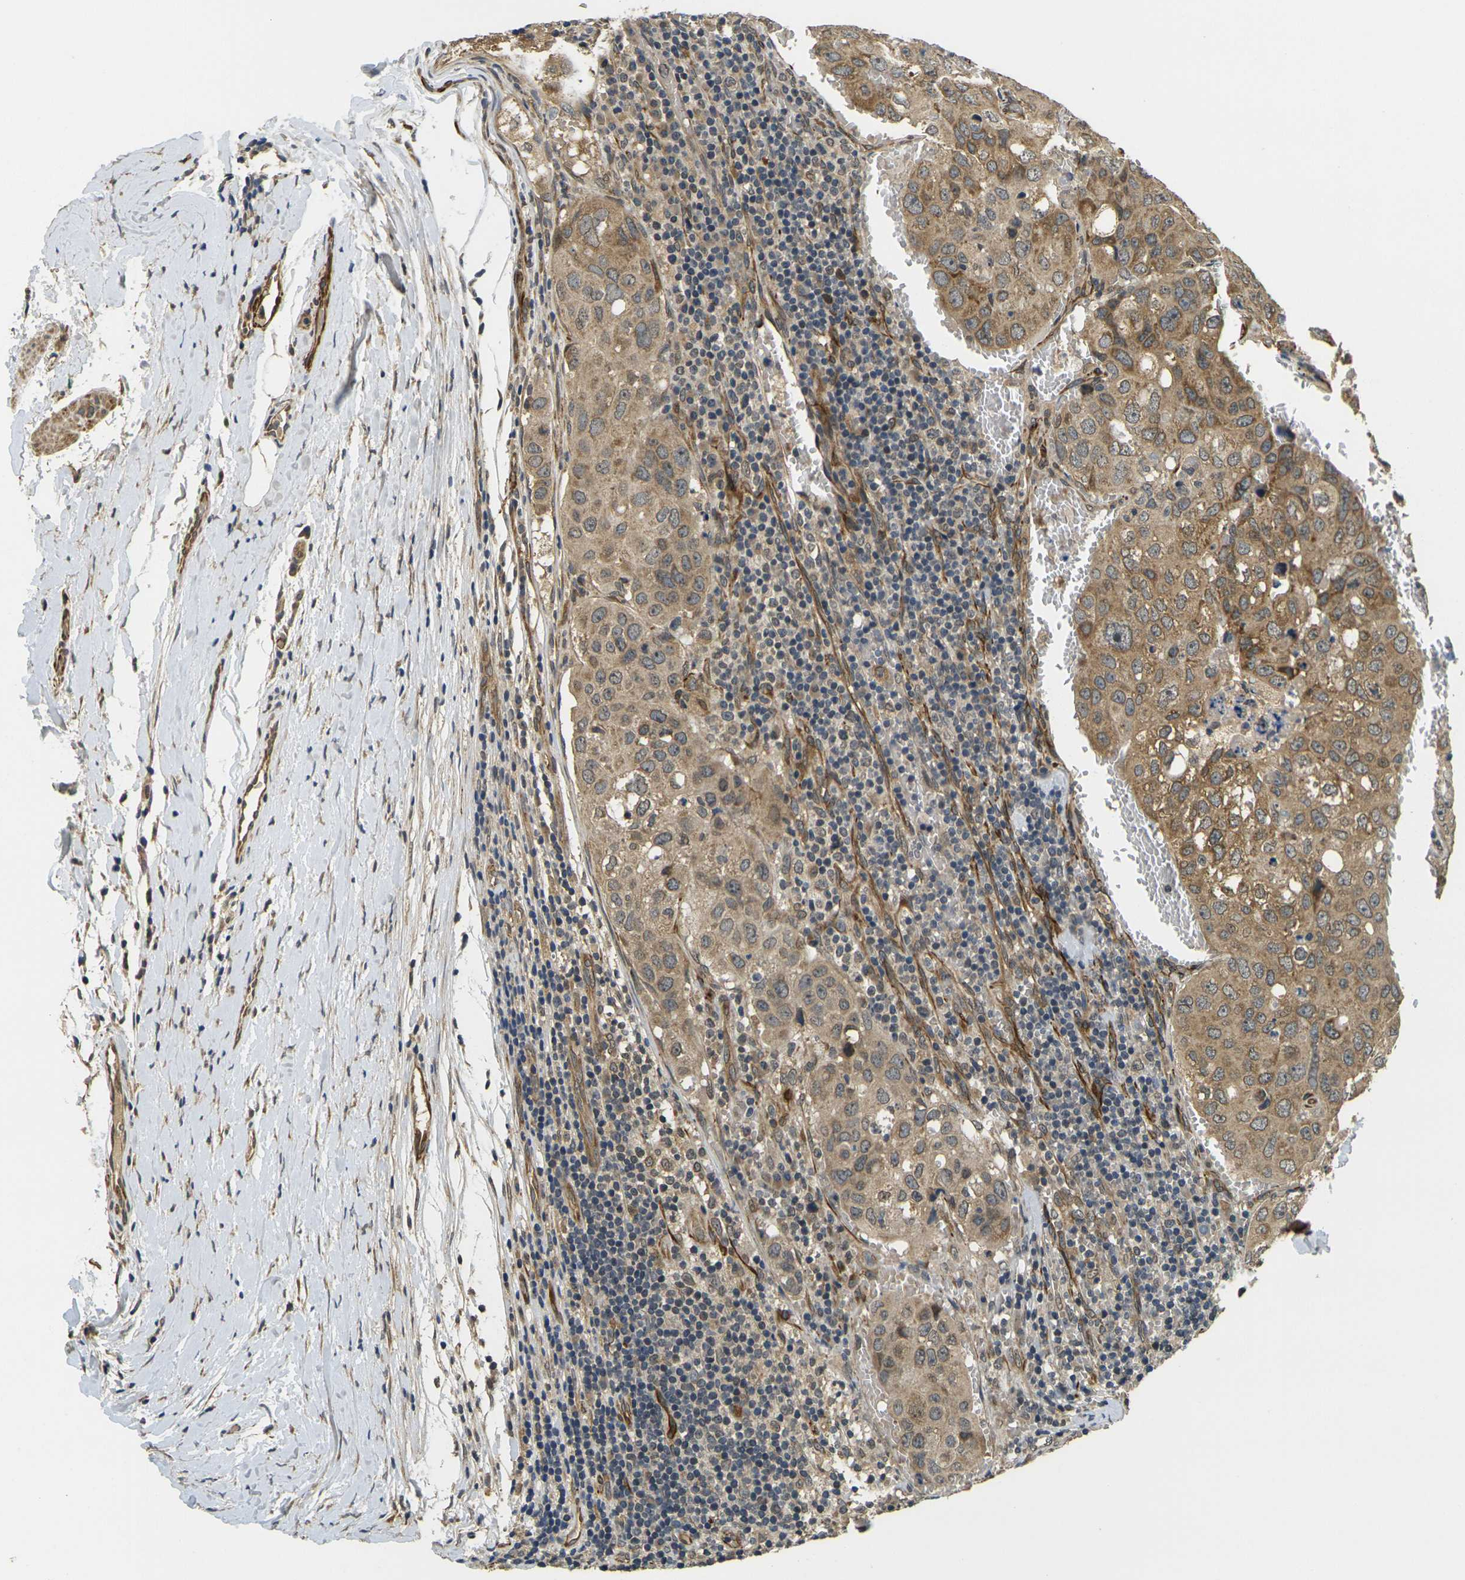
{"staining": {"intensity": "moderate", "quantity": ">75%", "location": "cytoplasmic/membranous"}, "tissue": "urothelial cancer", "cell_type": "Tumor cells", "image_type": "cancer", "snomed": [{"axis": "morphology", "description": "Urothelial carcinoma, High grade"}, {"axis": "topography", "description": "Lymph node"}, {"axis": "topography", "description": "Urinary bladder"}], "caption": "Immunohistochemical staining of urothelial cancer displays medium levels of moderate cytoplasmic/membranous positivity in about >75% of tumor cells.", "gene": "FUT11", "patient": {"sex": "male", "age": 51}}